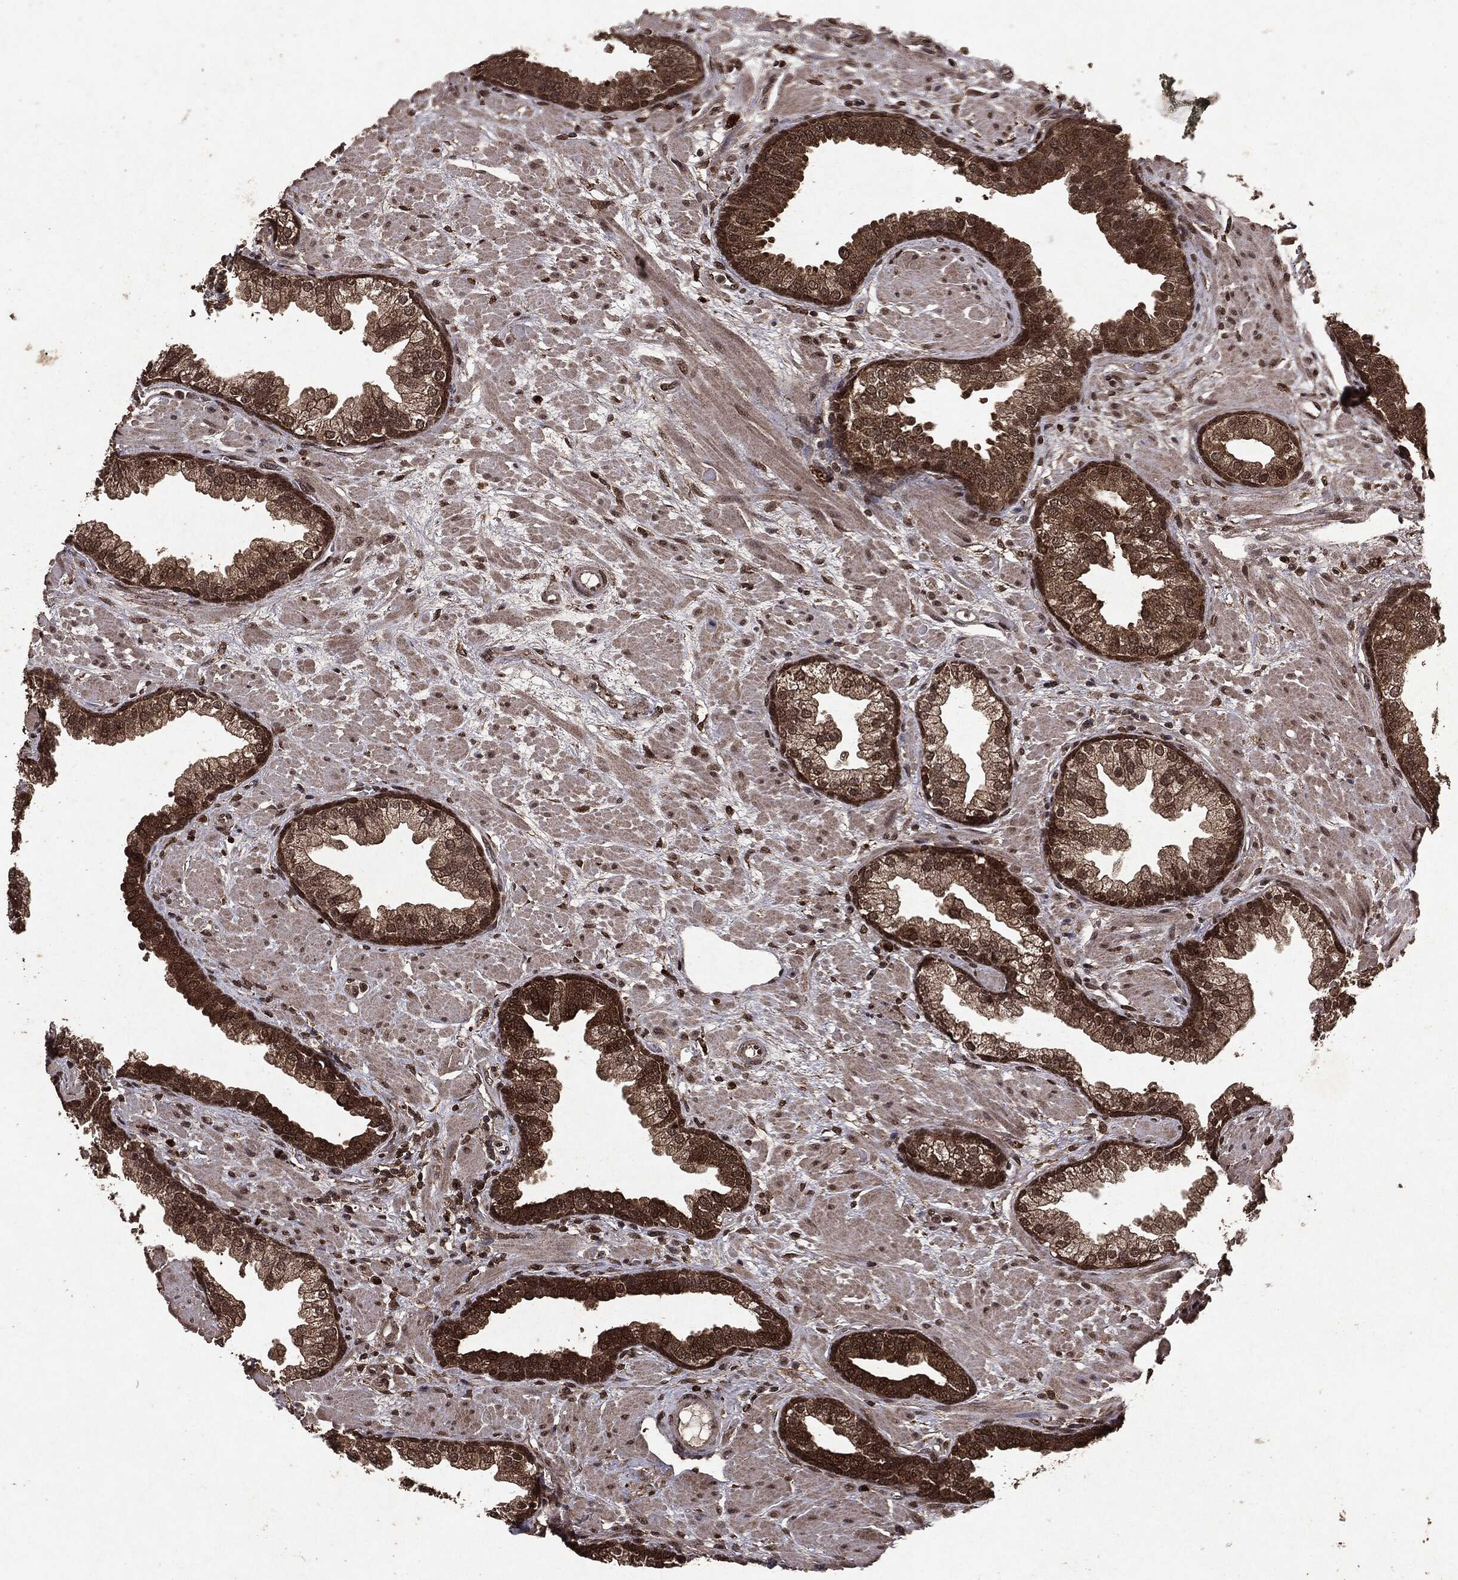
{"staining": {"intensity": "moderate", "quantity": ">75%", "location": "cytoplasmic/membranous,nuclear"}, "tissue": "prostate", "cell_type": "Glandular cells", "image_type": "normal", "snomed": [{"axis": "morphology", "description": "Normal tissue, NOS"}, {"axis": "topography", "description": "Prostate"}], "caption": "Protein expression analysis of benign prostate shows moderate cytoplasmic/membranous,nuclear expression in approximately >75% of glandular cells. (brown staining indicates protein expression, while blue staining denotes nuclei).", "gene": "PEBP1", "patient": {"sex": "male", "age": 63}}